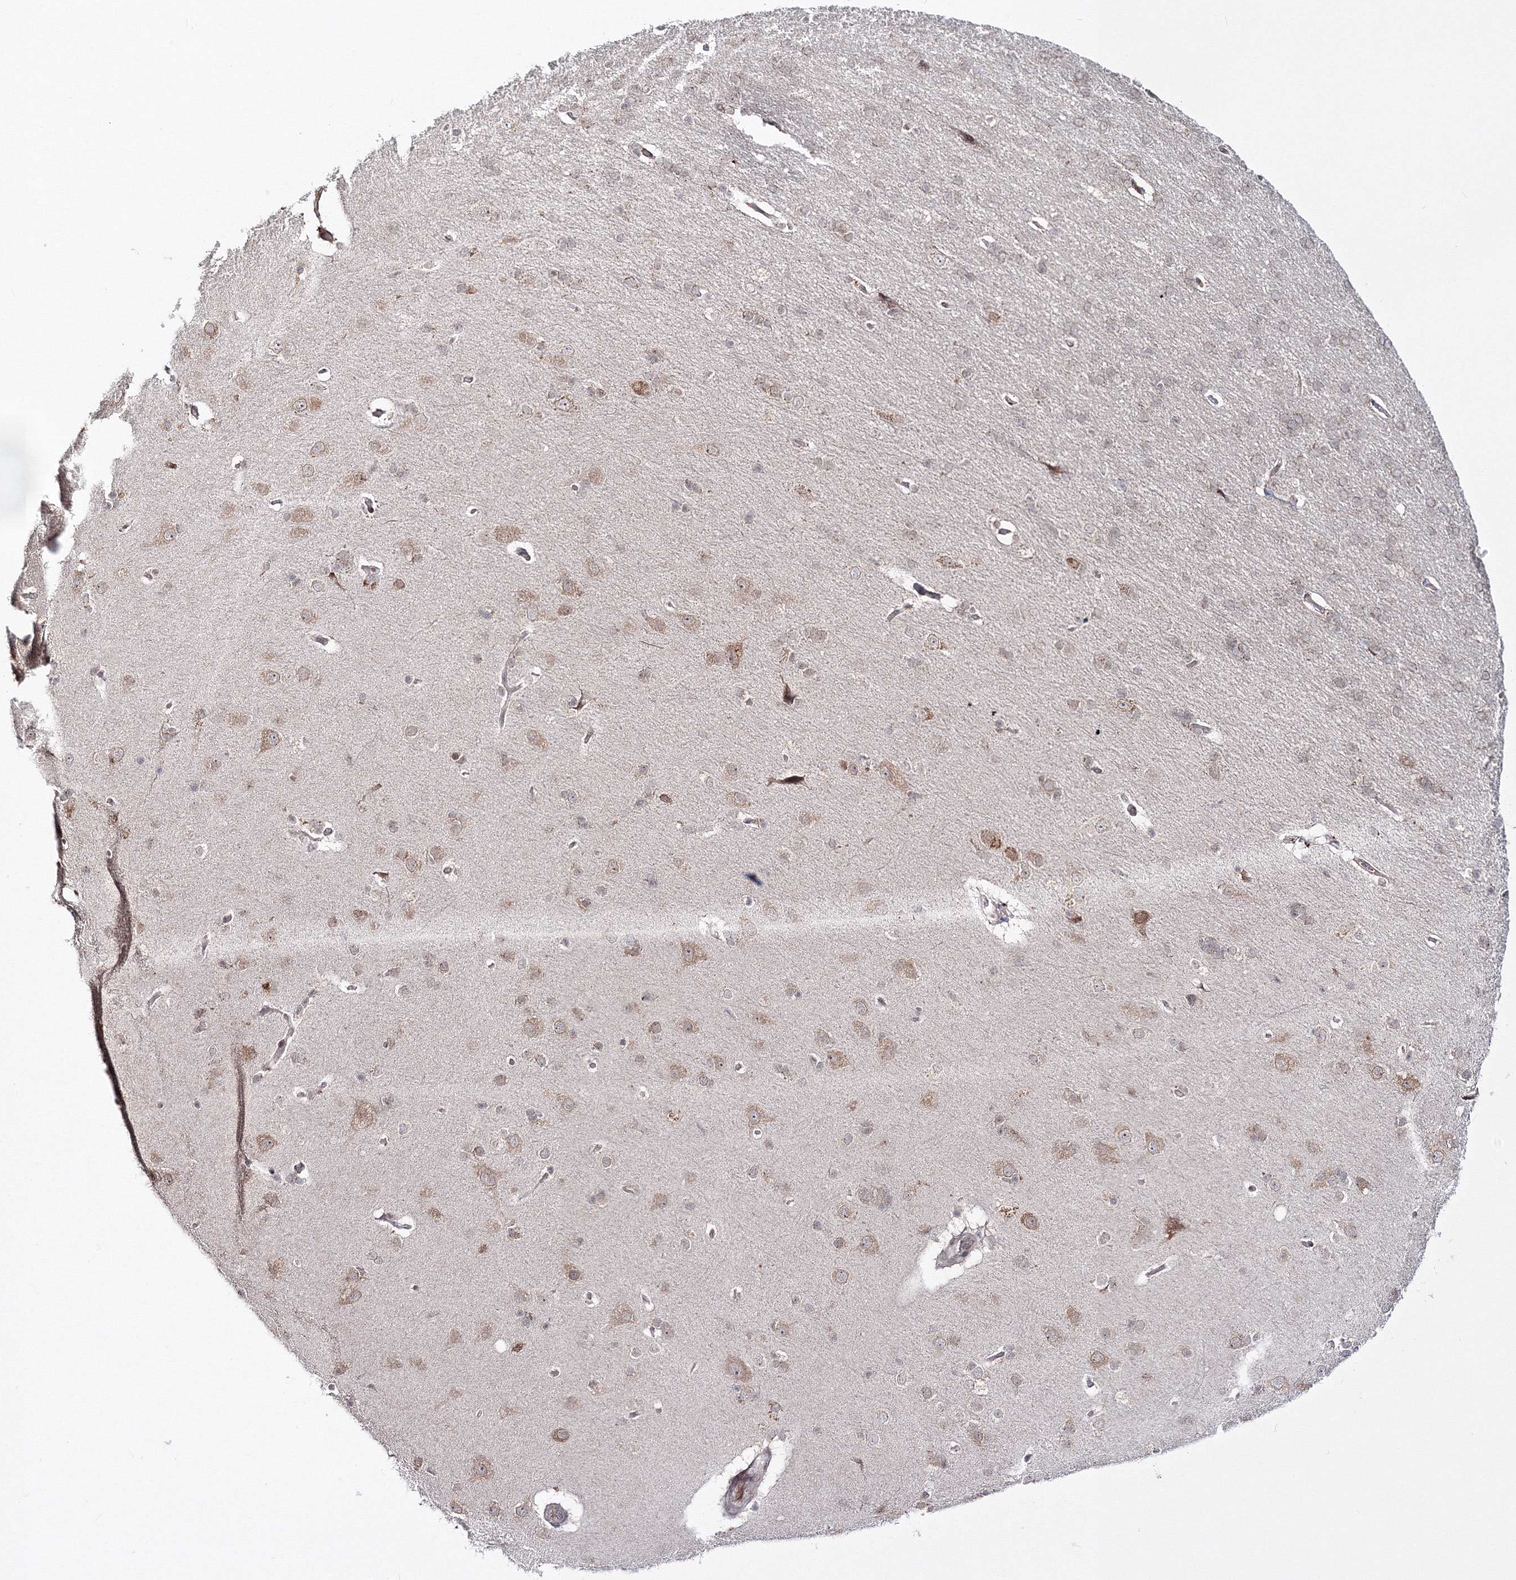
{"staining": {"intensity": "weak", "quantity": "25%-75%", "location": "cytoplasmic/membranous"}, "tissue": "cerebral cortex", "cell_type": "Endothelial cells", "image_type": "normal", "snomed": [{"axis": "morphology", "description": "Normal tissue, NOS"}, {"axis": "topography", "description": "Cerebral cortex"}], "caption": "Weak cytoplasmic/membranous staining is seen in about 25%-75% of endothelial cells in normal cerebral cortex.", "gene": "ZFAND6", "patient": {"sex": "male", "age": 62}}